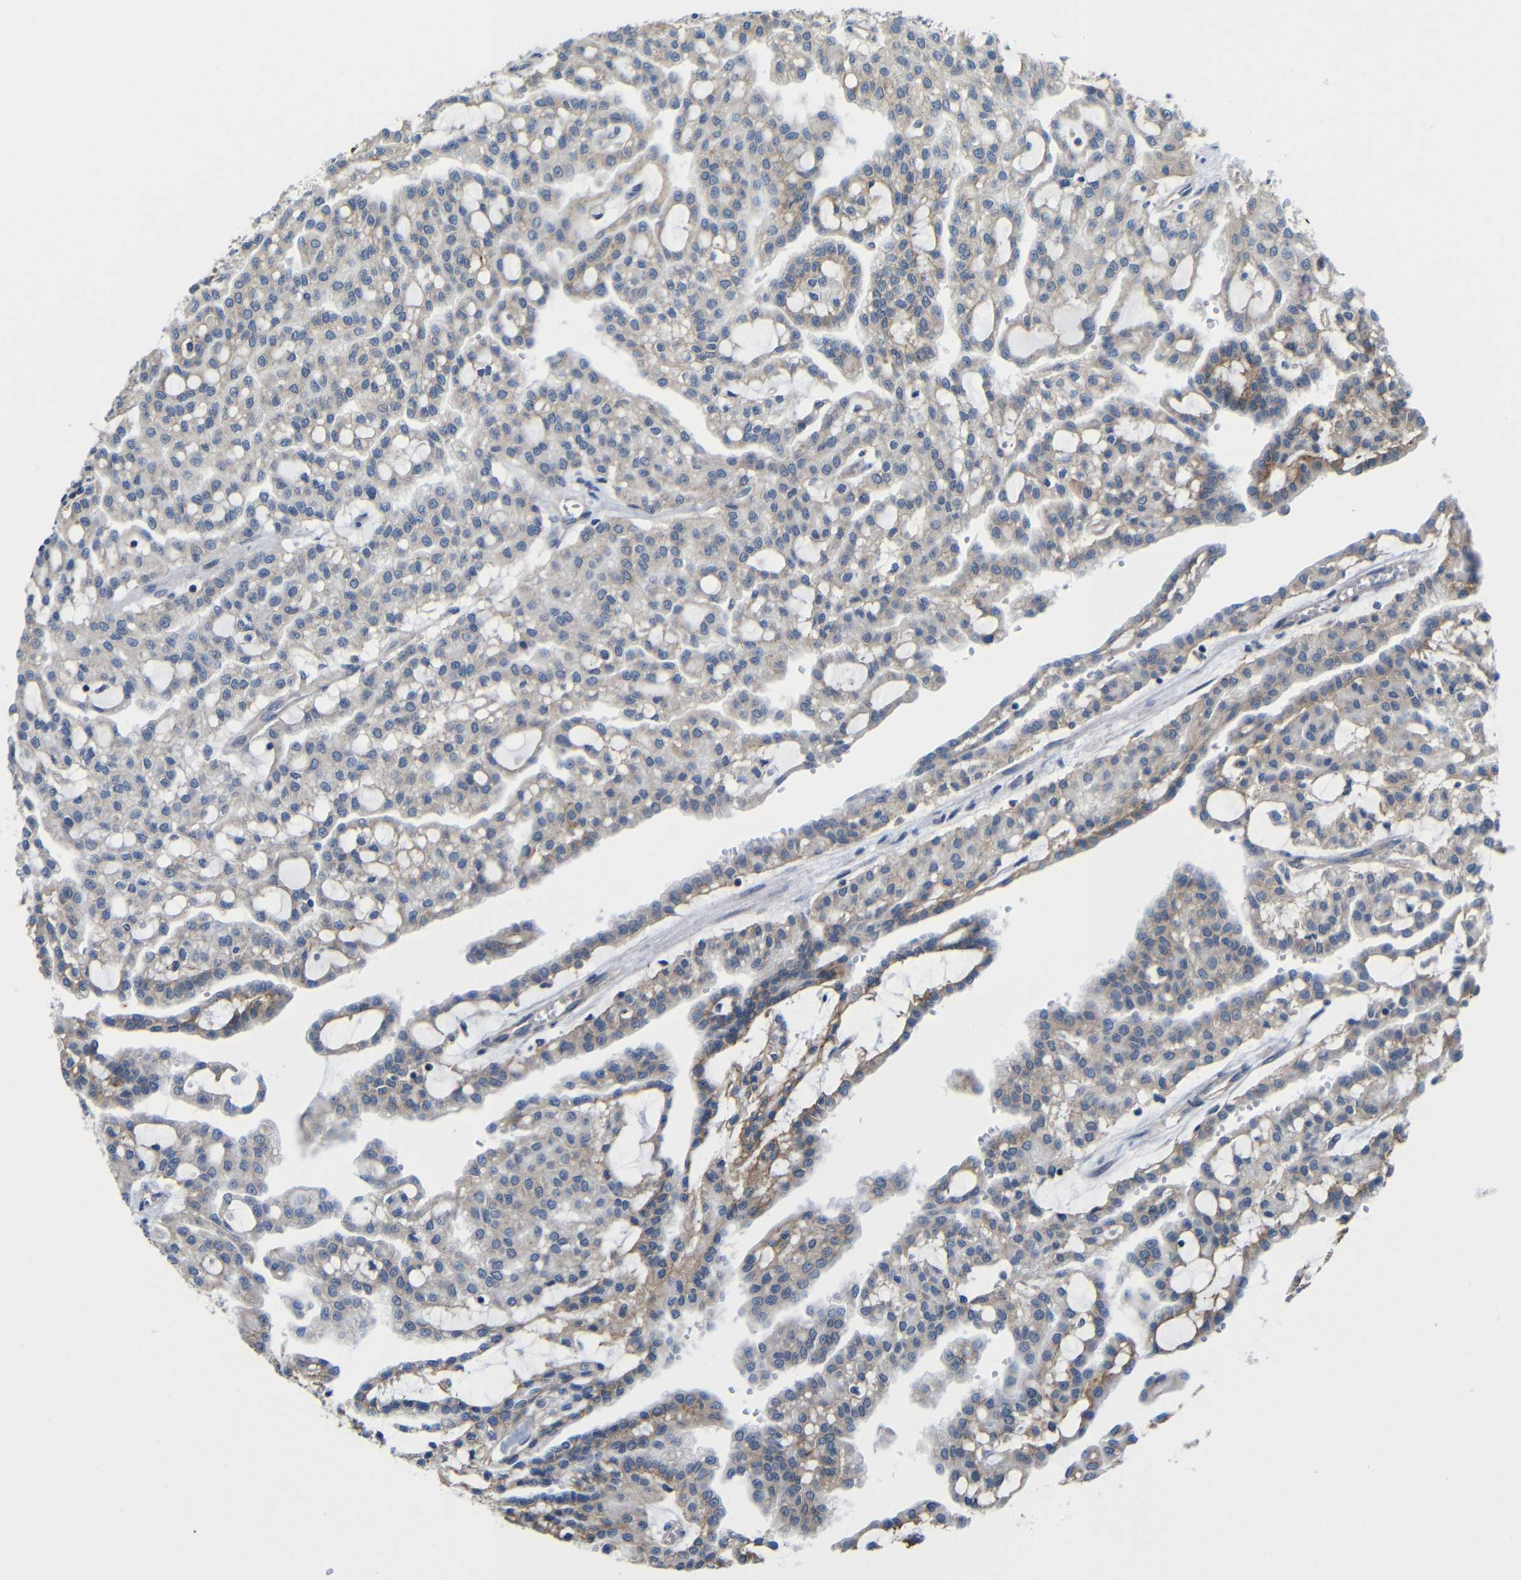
{"staining": {"intensity": "moderate", "quantity": "25%-75%", "location": "cytoplasmic/membranous"}, "tissue": "renal cancer", "cell_type": "Tumor cells", "image_type": "cancer", "snomed": [{"axis": "morphology", "description": "Adenocarcinoma, NOS"}, {"axis": "topography", "description": "Kidney"}], "caption": "DAB immunohistochemical staining of renal cancer (adenocarcinoma) reveals moderate cytoplasmic/membranous protein staining in about 25%-75% of tumor cells.", "gene": "ZNF90", "patient": {"sex": "male", "age": 63}}